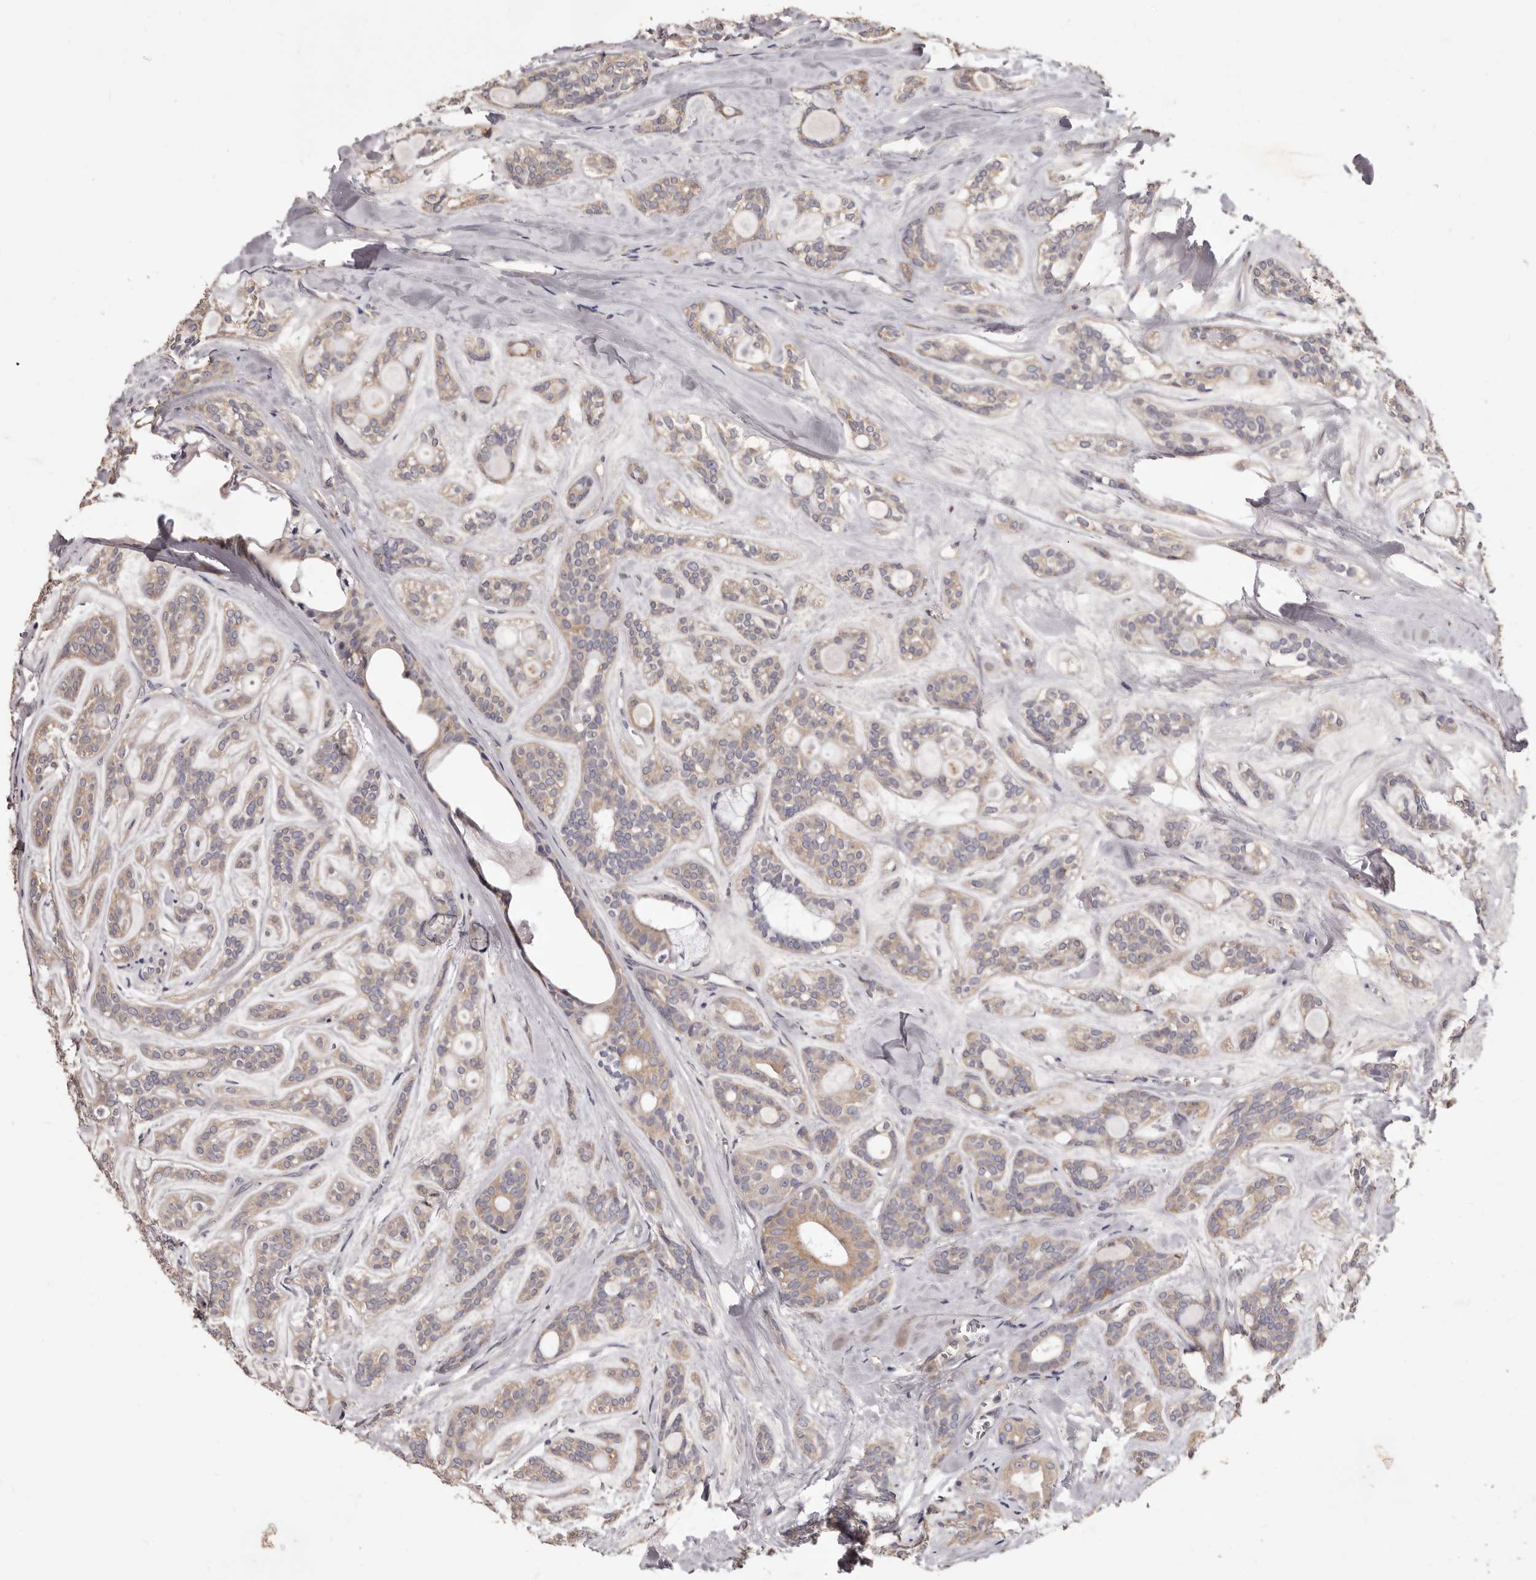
{"staining": {"intensity": "weak", "quantity": "25%-75%", "location": "cytoplasmic/membranous"}, "tissue": "head and neck cancer", "cell_type": "Tumor cells", "image_type": "cancer", "snomed": [{"axis": "morphology", "description": "Adenocarcinoma, NOS"}, {"axis": "topography", "description": "Head-Neck"}], "caption": "Tumor cells display weak cytoplasmic/membranous staining in approximately 25%-75% of cells in head and neck cancer (adenocarcinoma). (Stains: DAB (3,3'-diaminobenzidine) in brown, nuclei in blue, Microscopy: brightfield microscopy at high magnification).", "gene": "ETNK1", "patient": {"sex": "male", "age": 66}}